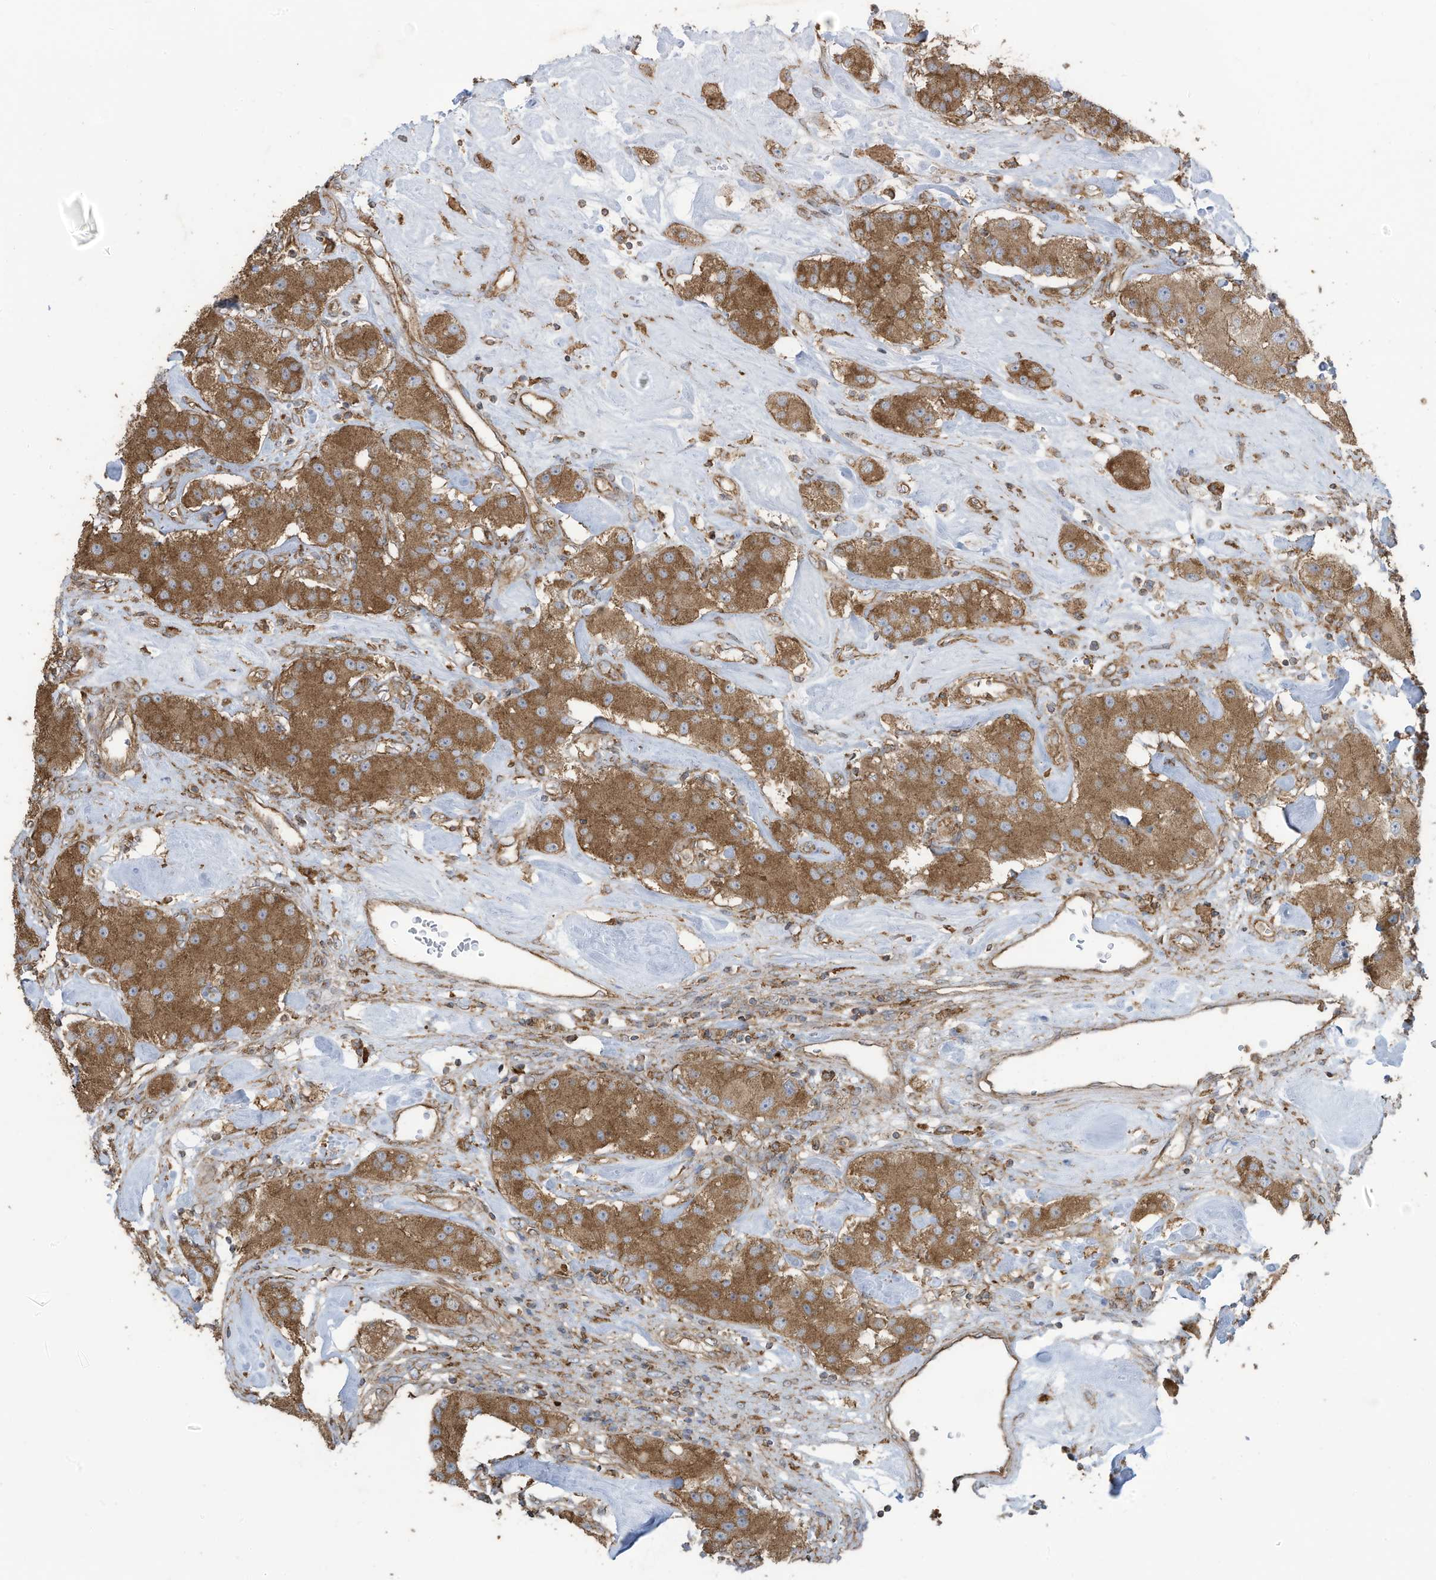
{"staining": {"intensity": "moderate", "quantity": ">75%", "location": "cytoplasmic/membranous"}, "tissue": "carcinoid", "cell_type": "Tumor cells", "image_type": "cancer", "snomed": [{"axis": "morphology", "description": "Carcinoid, malignant, NOS"}, {"axis": "topography", "description": "Pancreas"}], "caption": "Immunohistochemistry (IHC) of human carcinoid (malignant) exhibits medium levels of moderate cytoplasmic/membranous staining in about >75% of tumor cells.", "gene": "CGAS", "patient": {"sex": "male", "age": 41}}